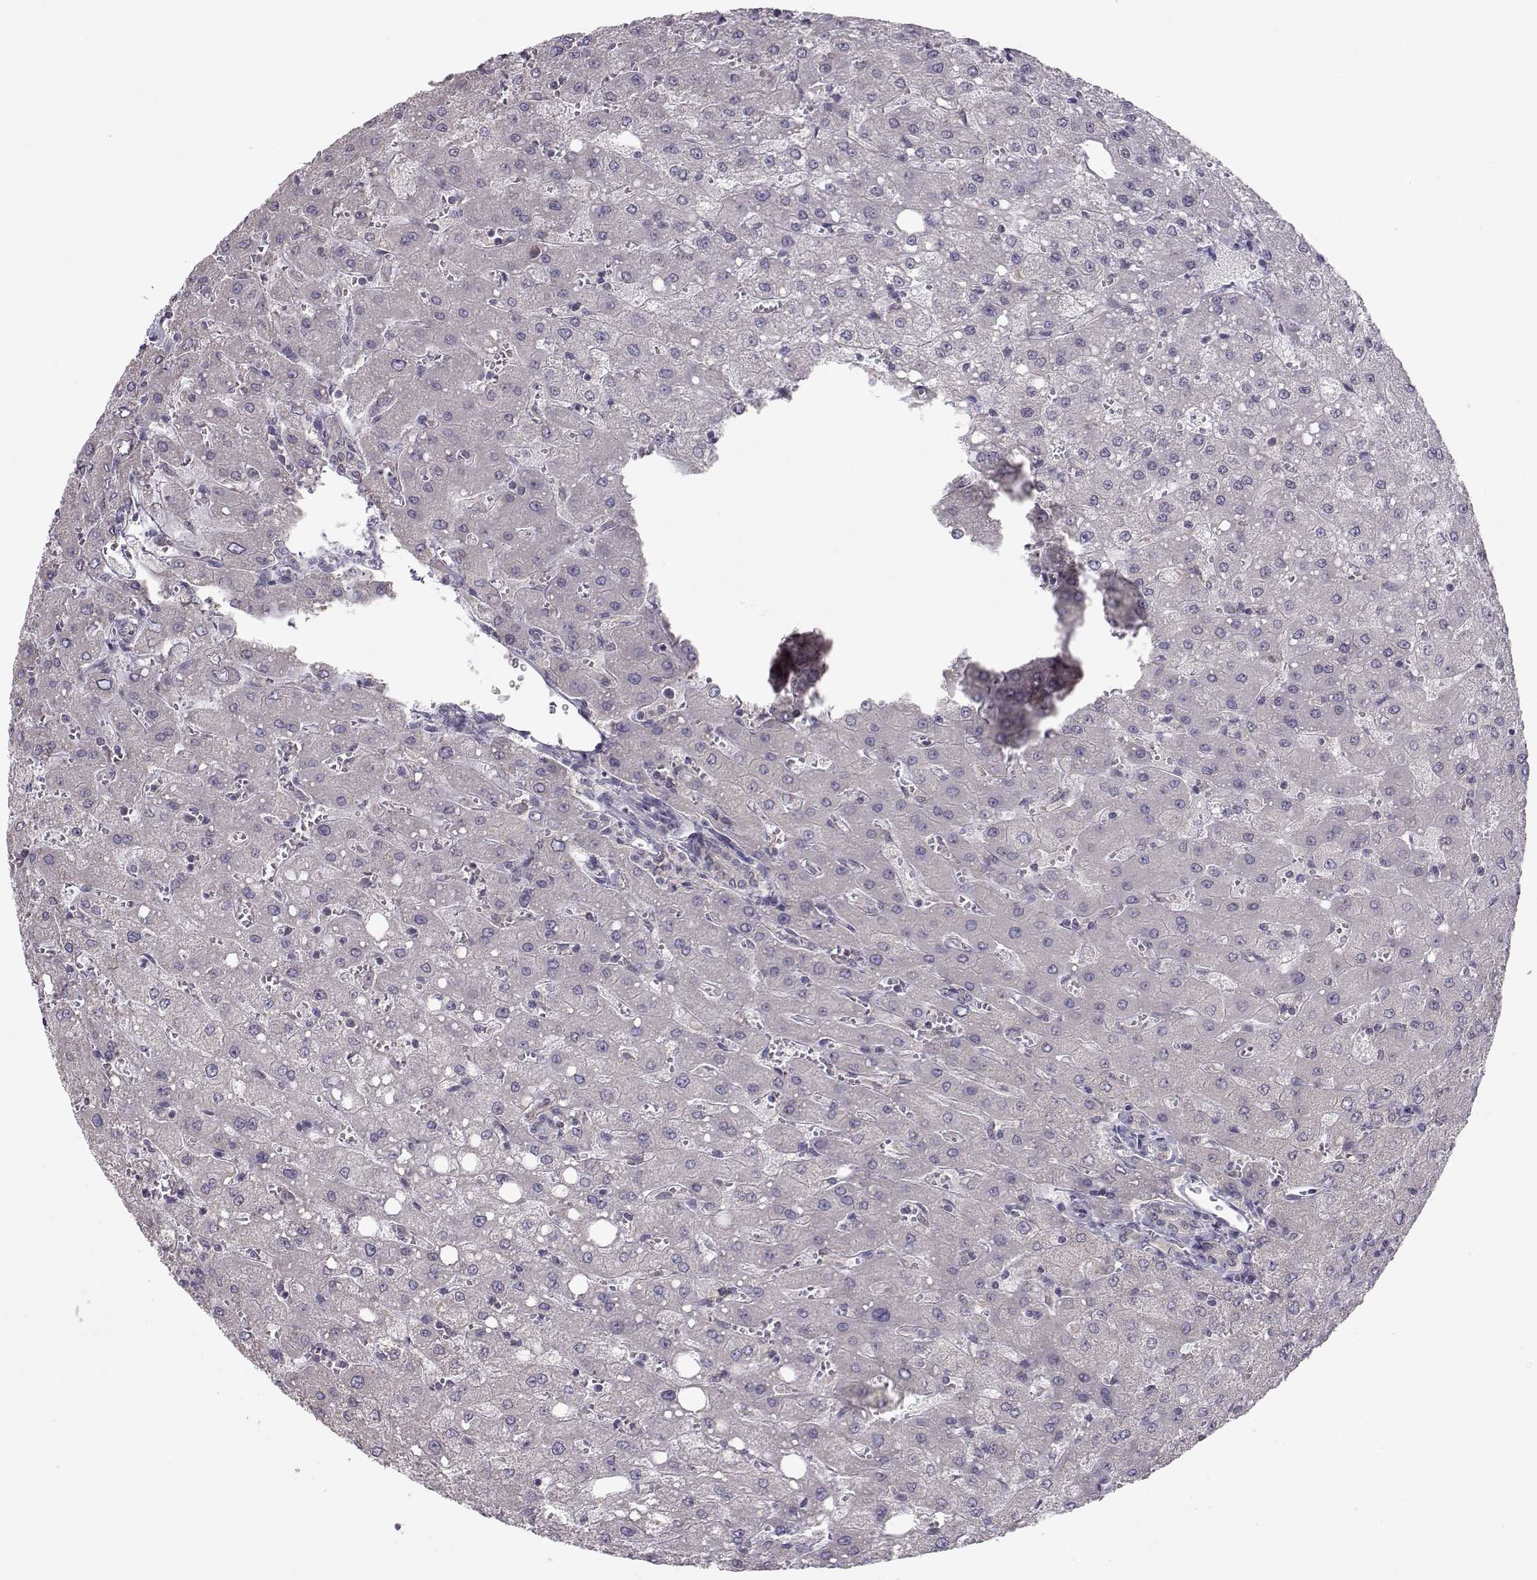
{"staining": {"intensity": "negative", "quantity": "none", "location": "none"}, "tissue": "liver", "cell_type": "Cholangiocytes", "image_type": "normal", "snomed": [{"axis": "morphology", "description": "Normal tissue, NOS"}, {"axis": "topography", "description": "Liver"}], "caption": "Photomicrograph shows no significant protein positivity in cholangiocytes of benign liver. Nuclei are stained in blue.", "gene": "KIF13B", "patient": {"sex": "female", "age": 53}}